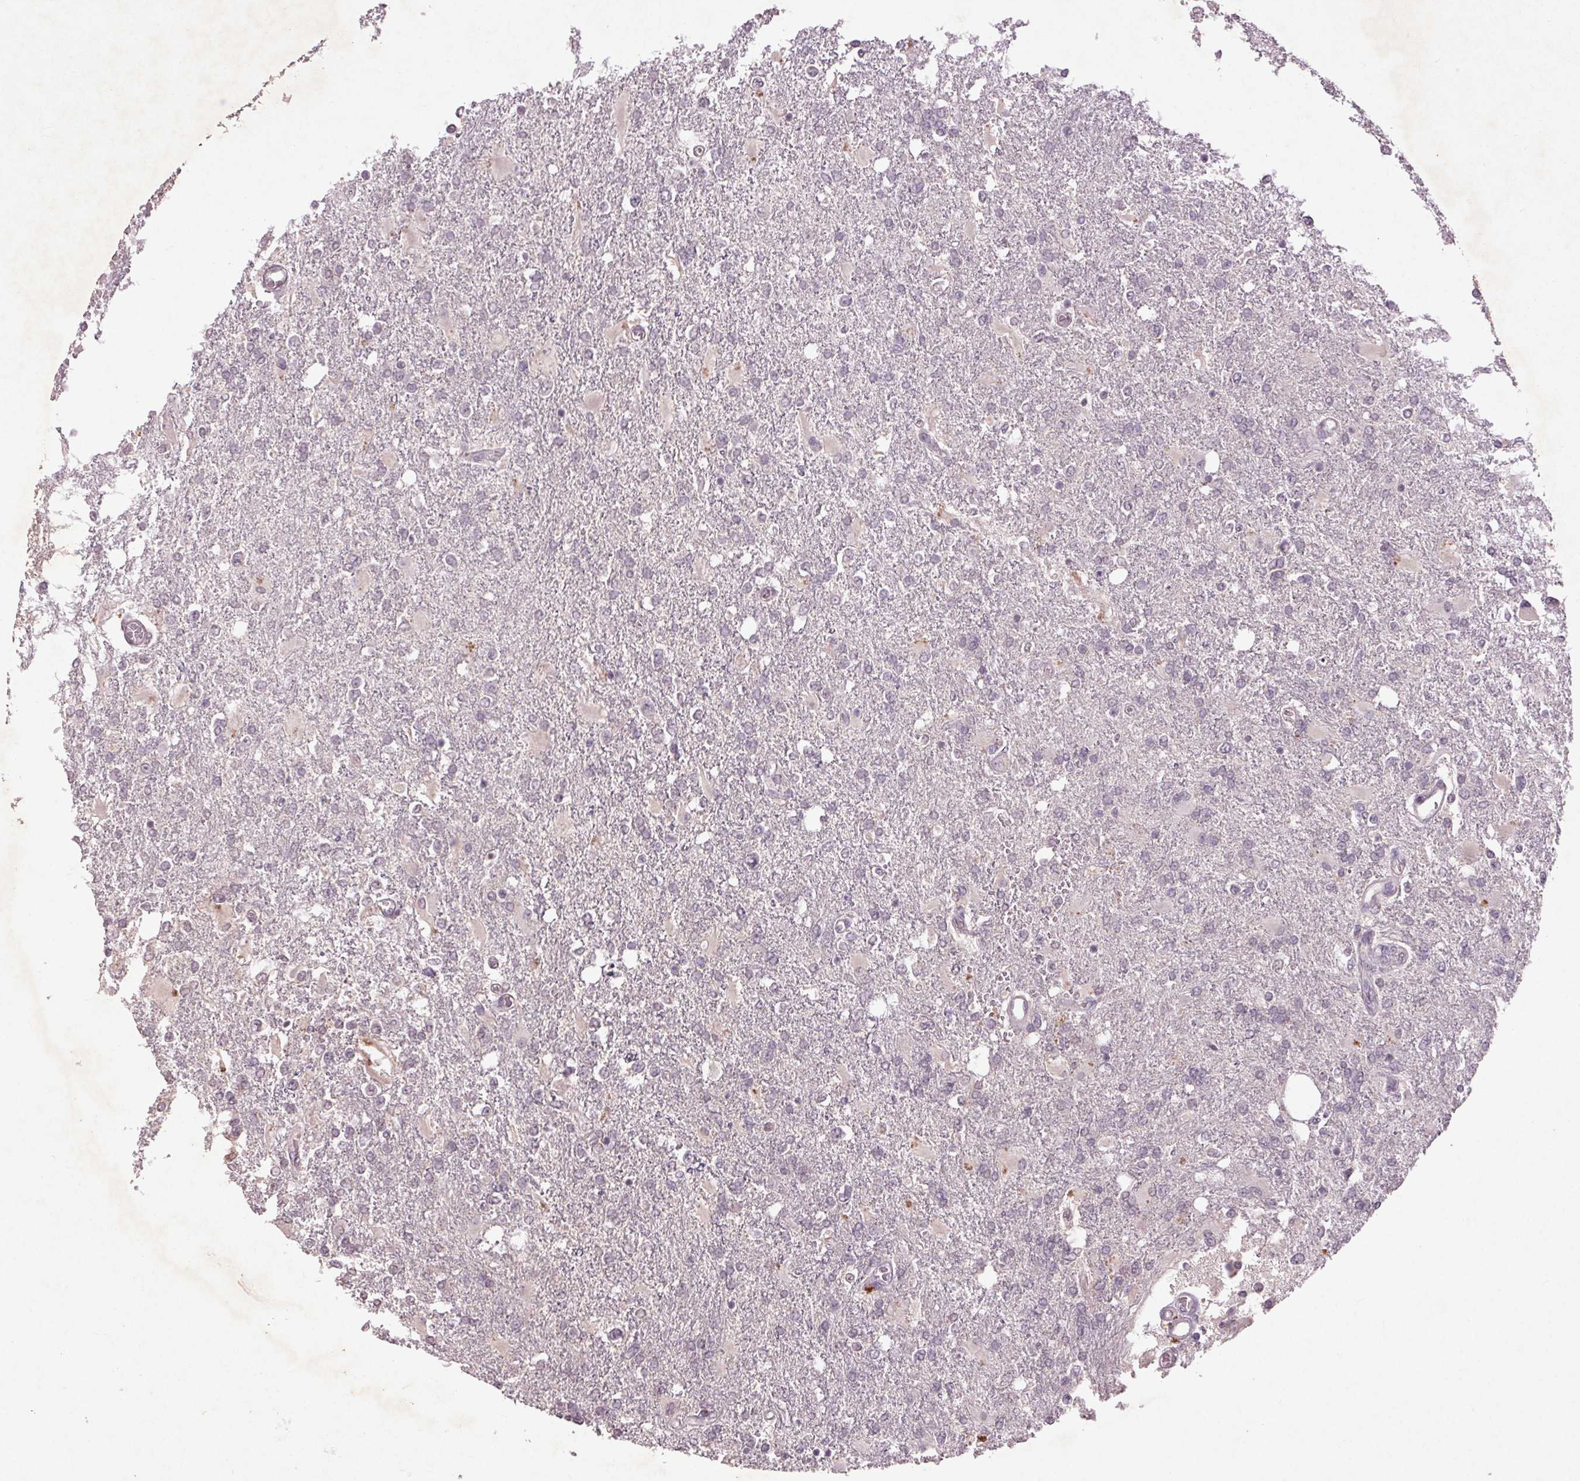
{"staining": {"intensity": "negative", "quantity": "none", "location": "none"}, "tissue": "glioma", "cell_type": "Tumor cells", "image_type": "cancer", "snomed": [{"axis": "morphology", "description": "Glioma, malignant, High grade"}, {"axis": "topography", "description": "Cerebral cortex"}], "caption": "High-grade glioma (malignant) was stained to show a protein in brown. There is no significant staining in tumor cells. (Stains: DAB immunohistochemistry with hematoxylin counter stain, Microscopy: brightfield microscopy at high magnification).", "gene": "KLRC3", "patient": {"sex": "male", "age": 79}}